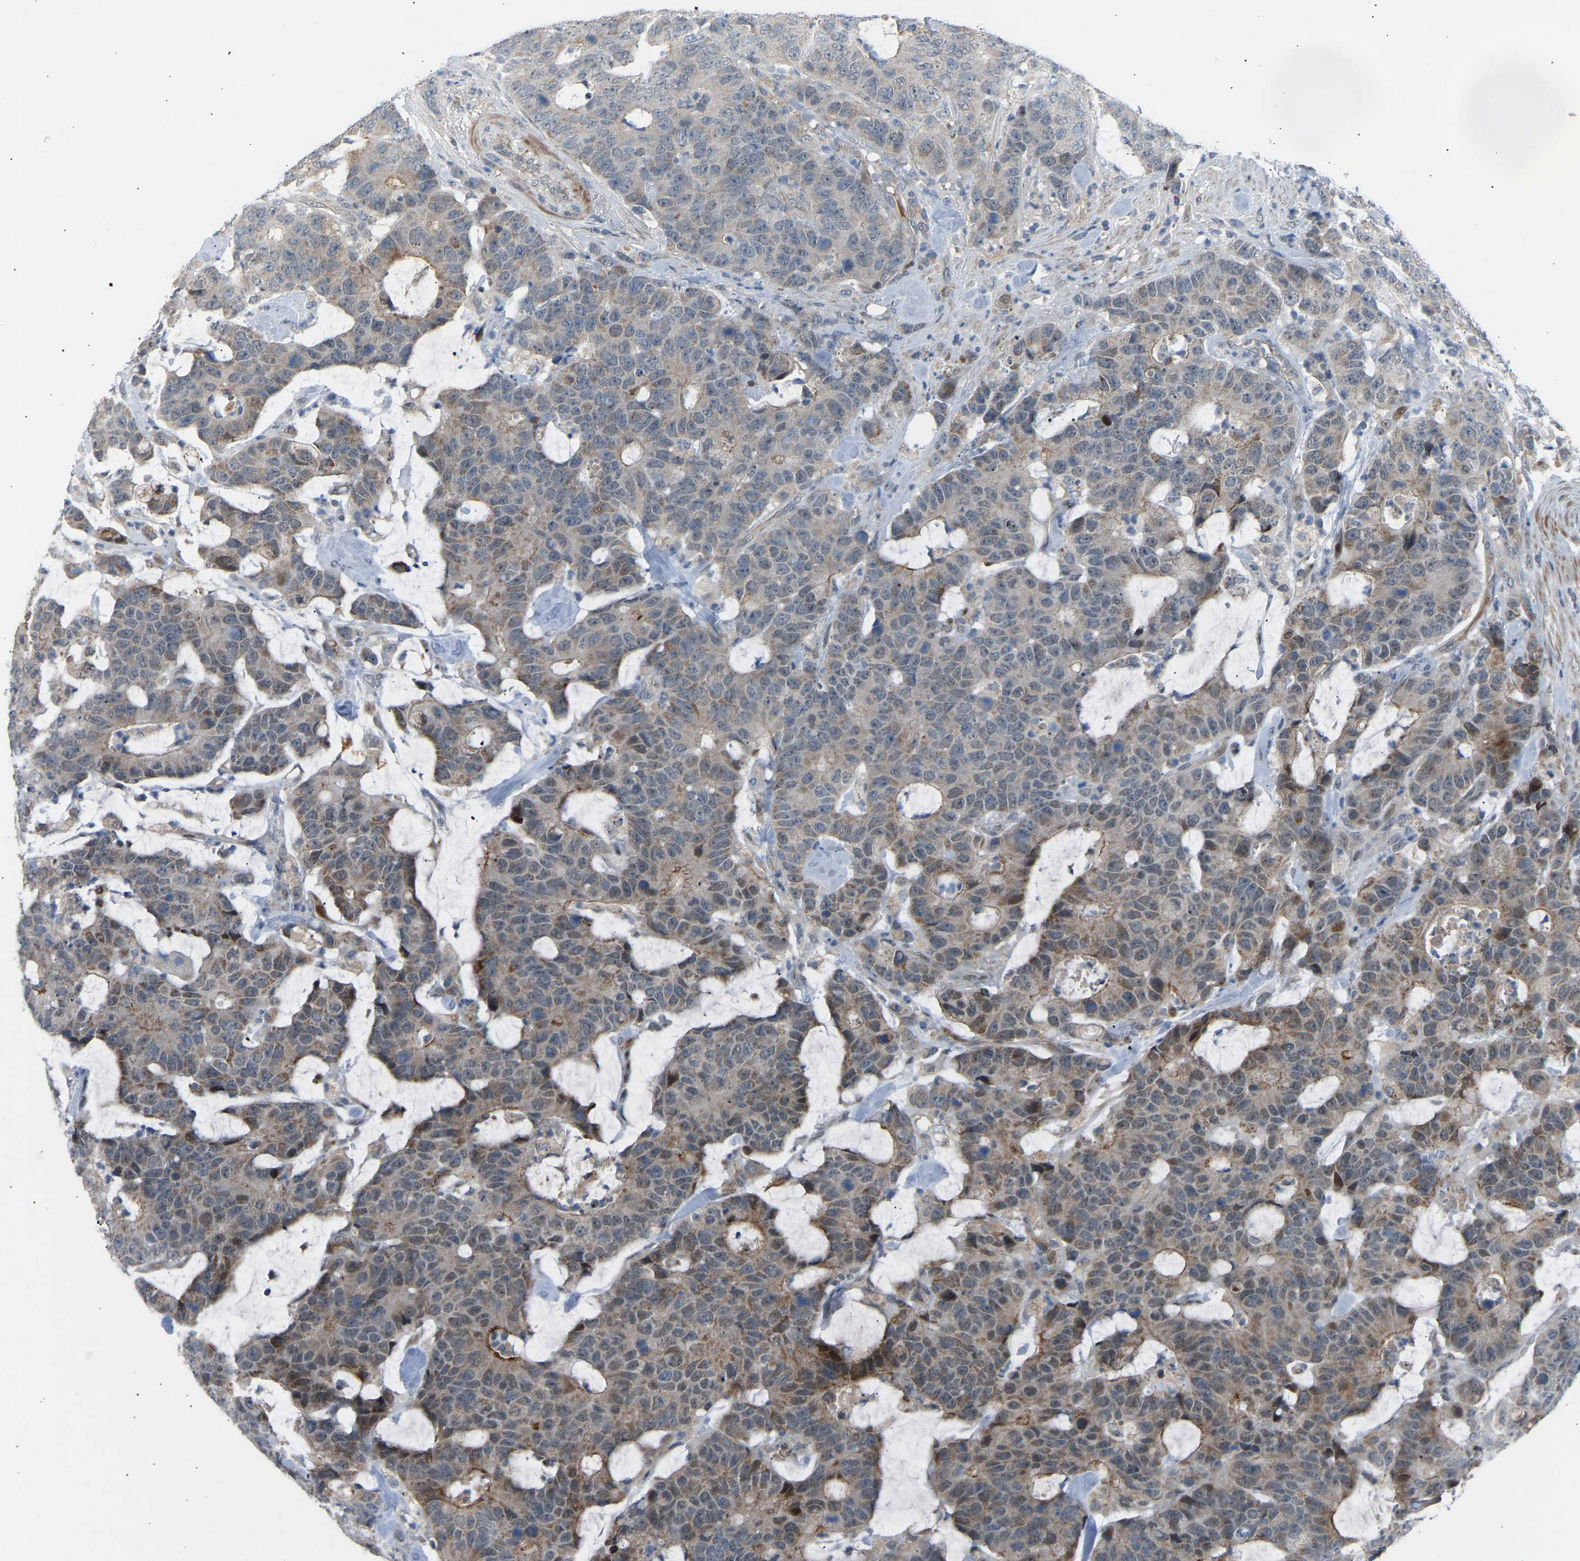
{"staining": {"intensity": "weak", "quantity": "25%-75%", "location": "cytoplasmic/membranous,nuclear"}, "tissue": "colorectal cancer", "cell_type": "Tumor cells", "image_type": "cancer", "snomed": [{"axis": "morphology", "description": "Adenocarcinoma, NOS"}, {"axis": "topography", "description": "Colon"}], "caption": "The immunohistochemical stain highlights weak cytoplasmic/membranous and nuclear staining in tumor cells of colorectal adenocarcinoma tissue.", "gene": "VPS41", "patient": {"sex": "female", "age": 86}}